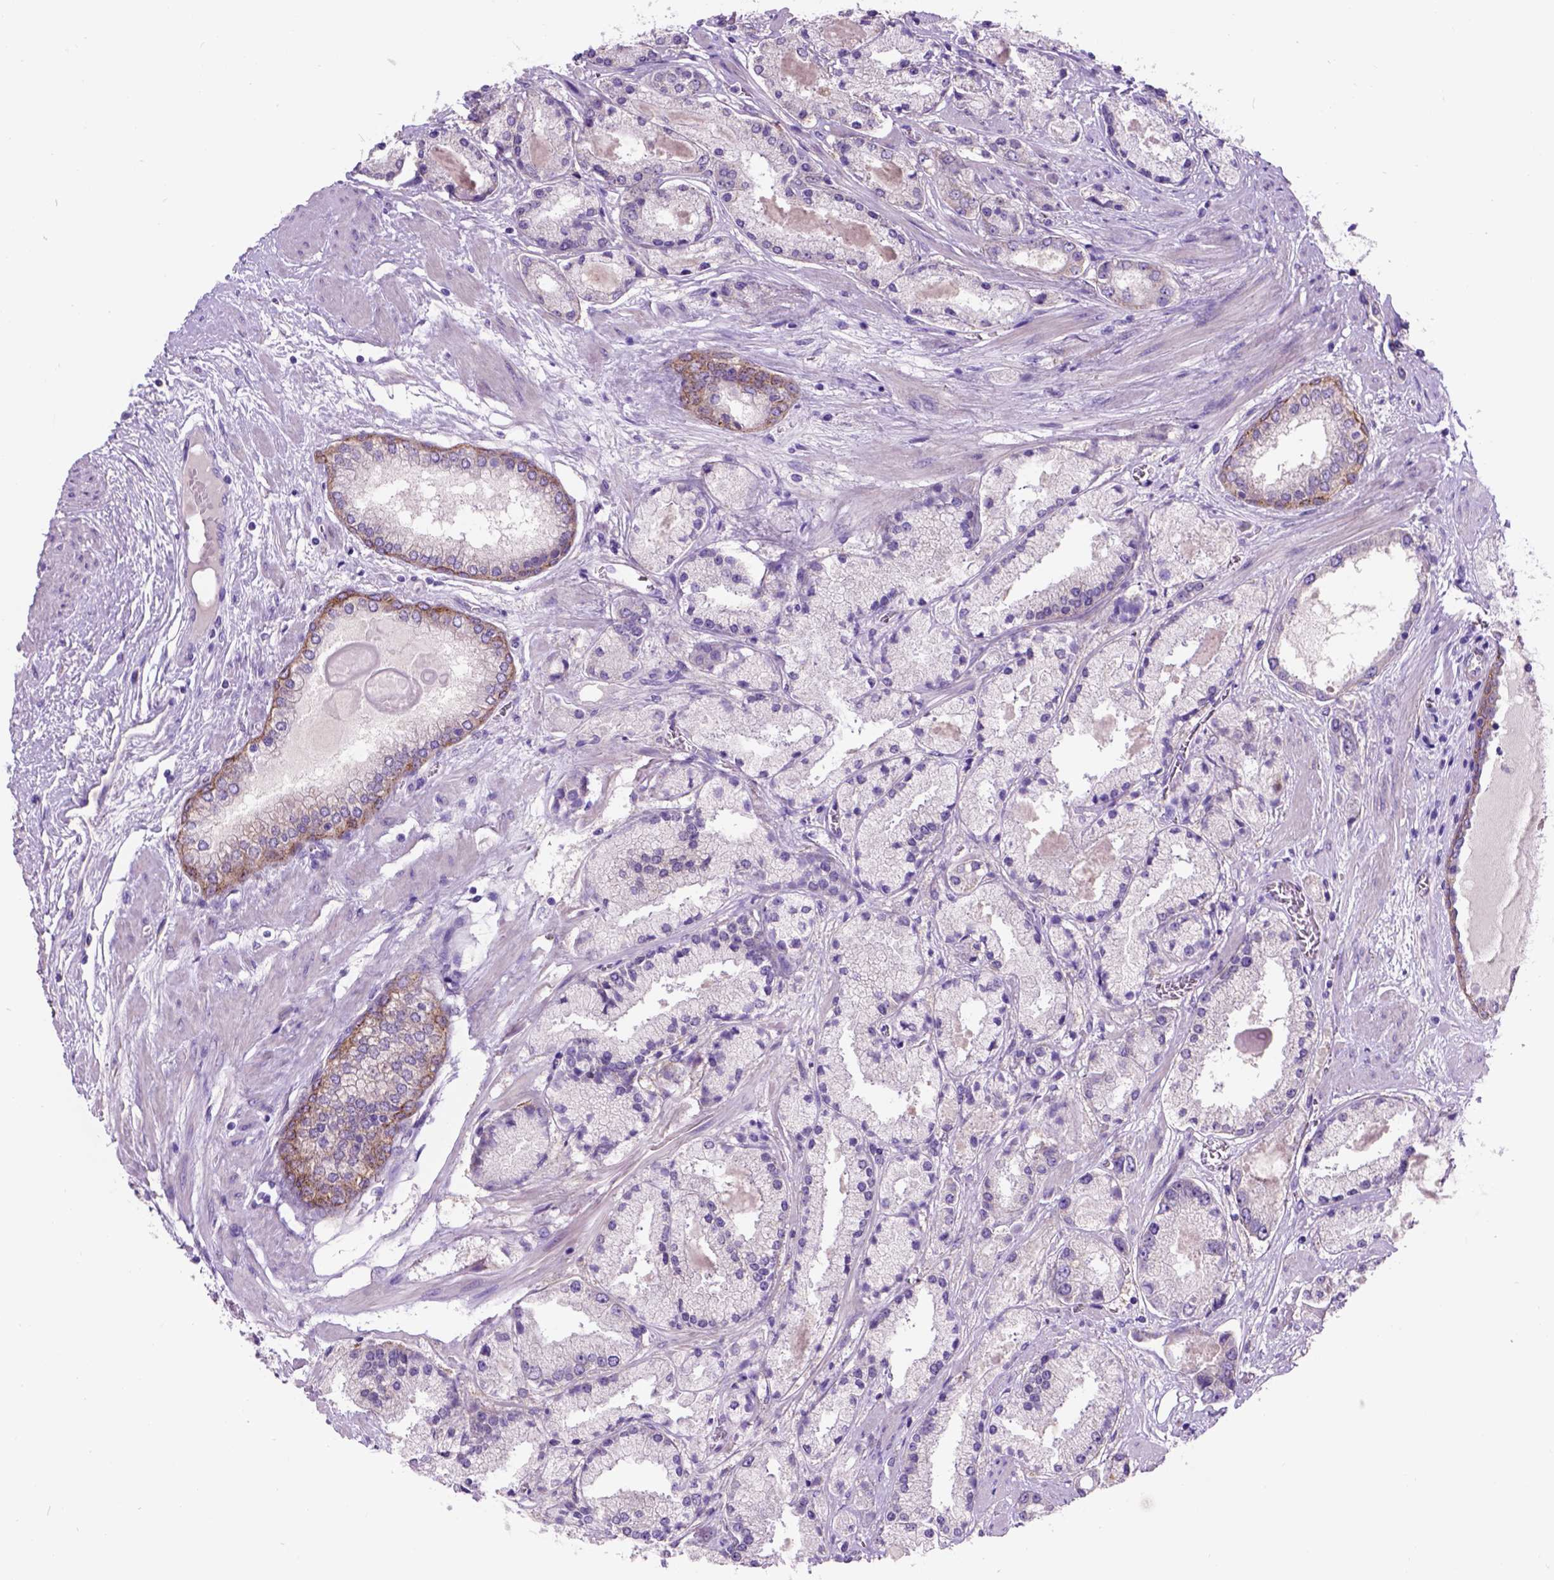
{"staining": {"intensity": "negative", "quantity": "none", "location": "none"}, "tissue": "prostate cancer", "cell_type": "Tumor cells", "image_type": "cancer", "snomed": [{"axis": "morphology", "description": "Adenocarcinoma, High grade"}, {"axis": "topography", "description": "Prostate"}], "caption": "This is an IHC histopathology image of prostate adenocarcinoma (high-grade). There is no positivity in tumor cells.", "gene": "EGFR", "patient": {"sex": "male", "age": 67}}